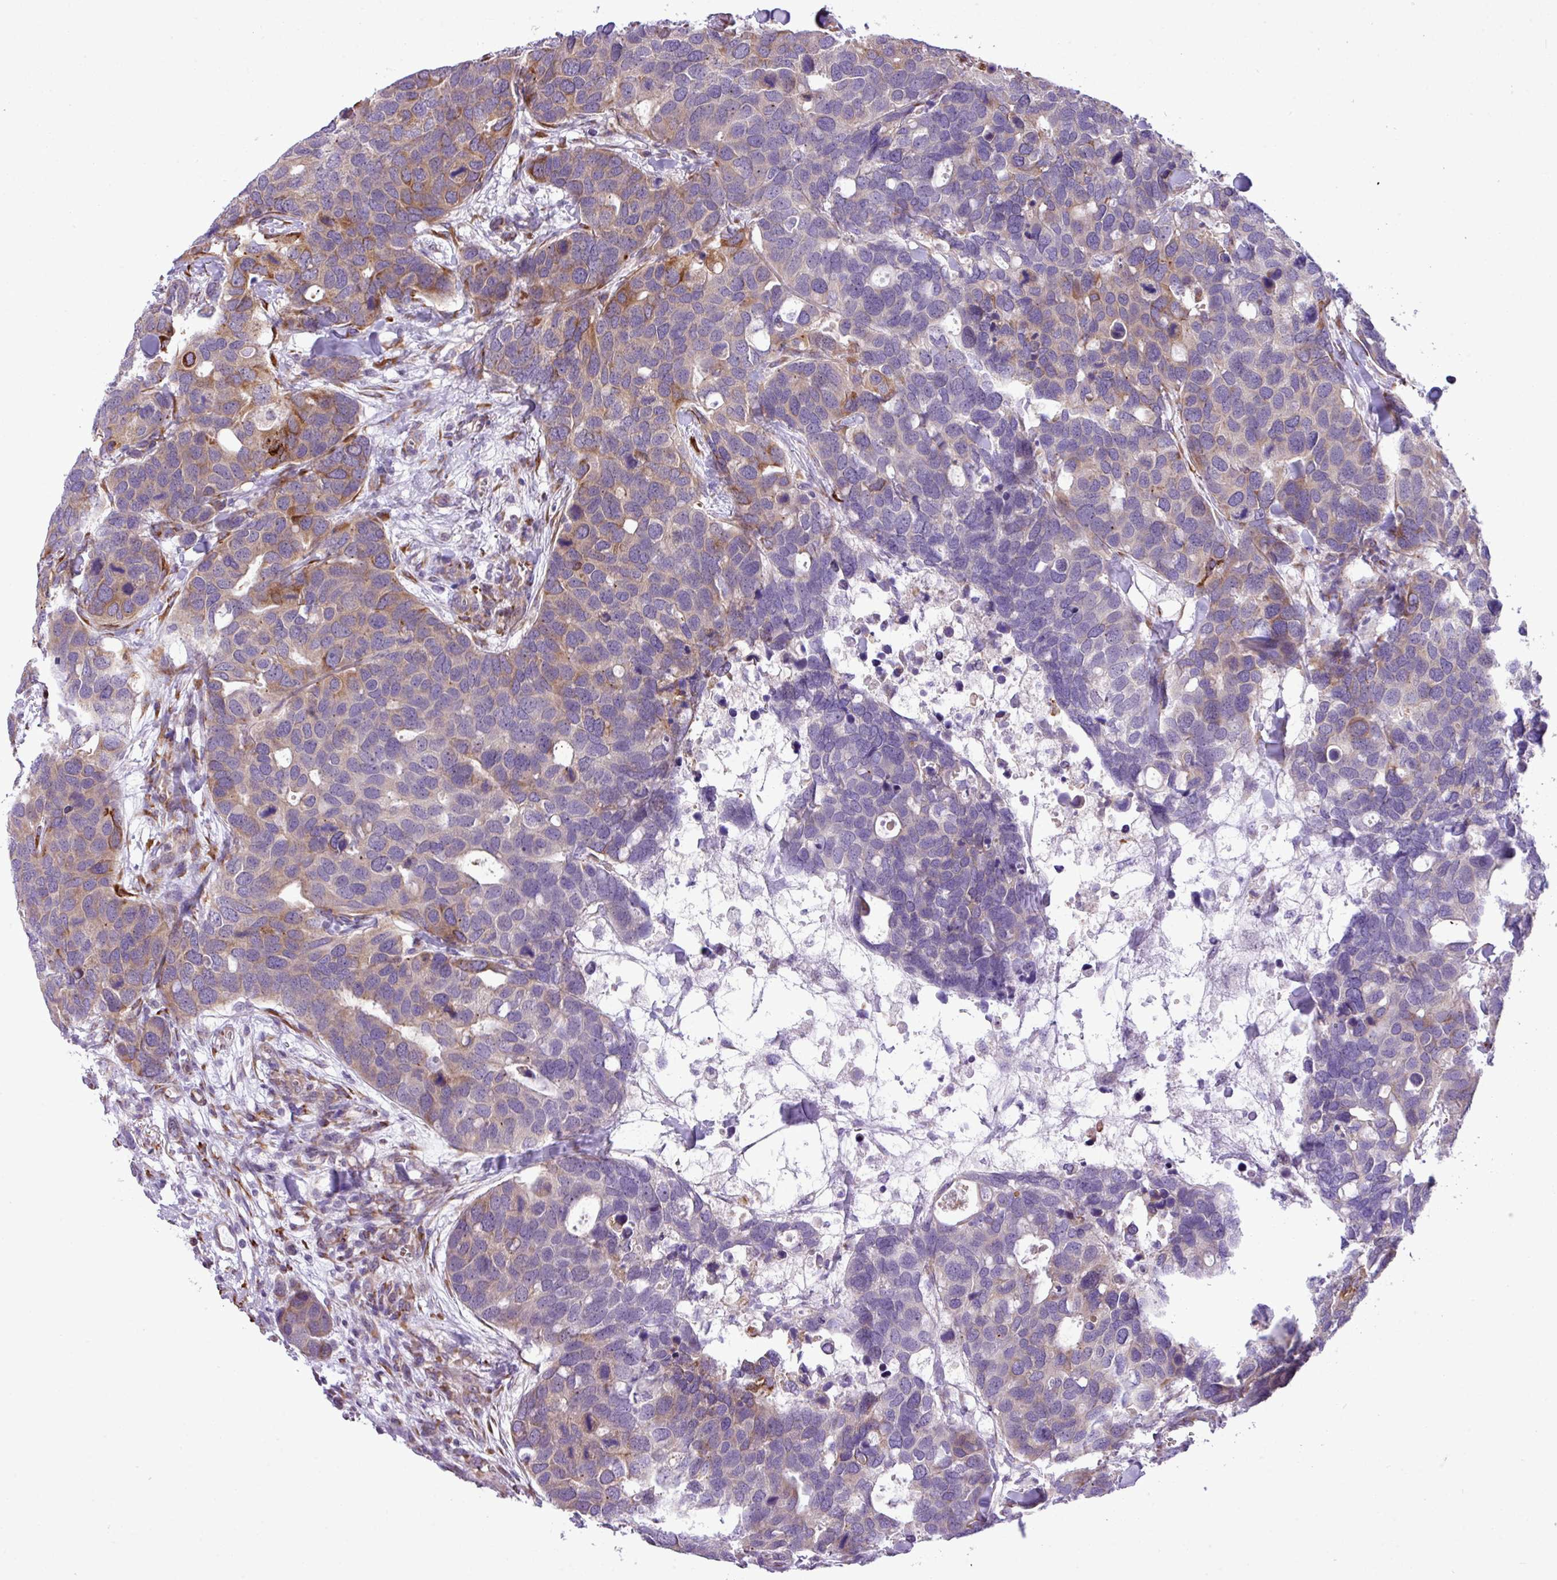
{"staining": {"intensity": "moderate", "quantity": "<25%", "location": "cytoplasmic/membranous"}, "tissue": "breast cancer", "cell_type": "Tumor cells", "image_type": "cancer", "snomed": [{"axis": "morphology", "description": "Duct carcinoma"}, {"axis": "topography", "description": "Breast"}], "caption": "Immunohistochemistry (IHC) micrograph of infiltrating ductal carcinoma (breast) stained for a protein (brown), which demonstrates low levels of moderate cytoplasmic/membranous expression in approximately <25% of tumor cells.", "gene": "CFAP97", "patient": {"sex": "female", "age": 83}}